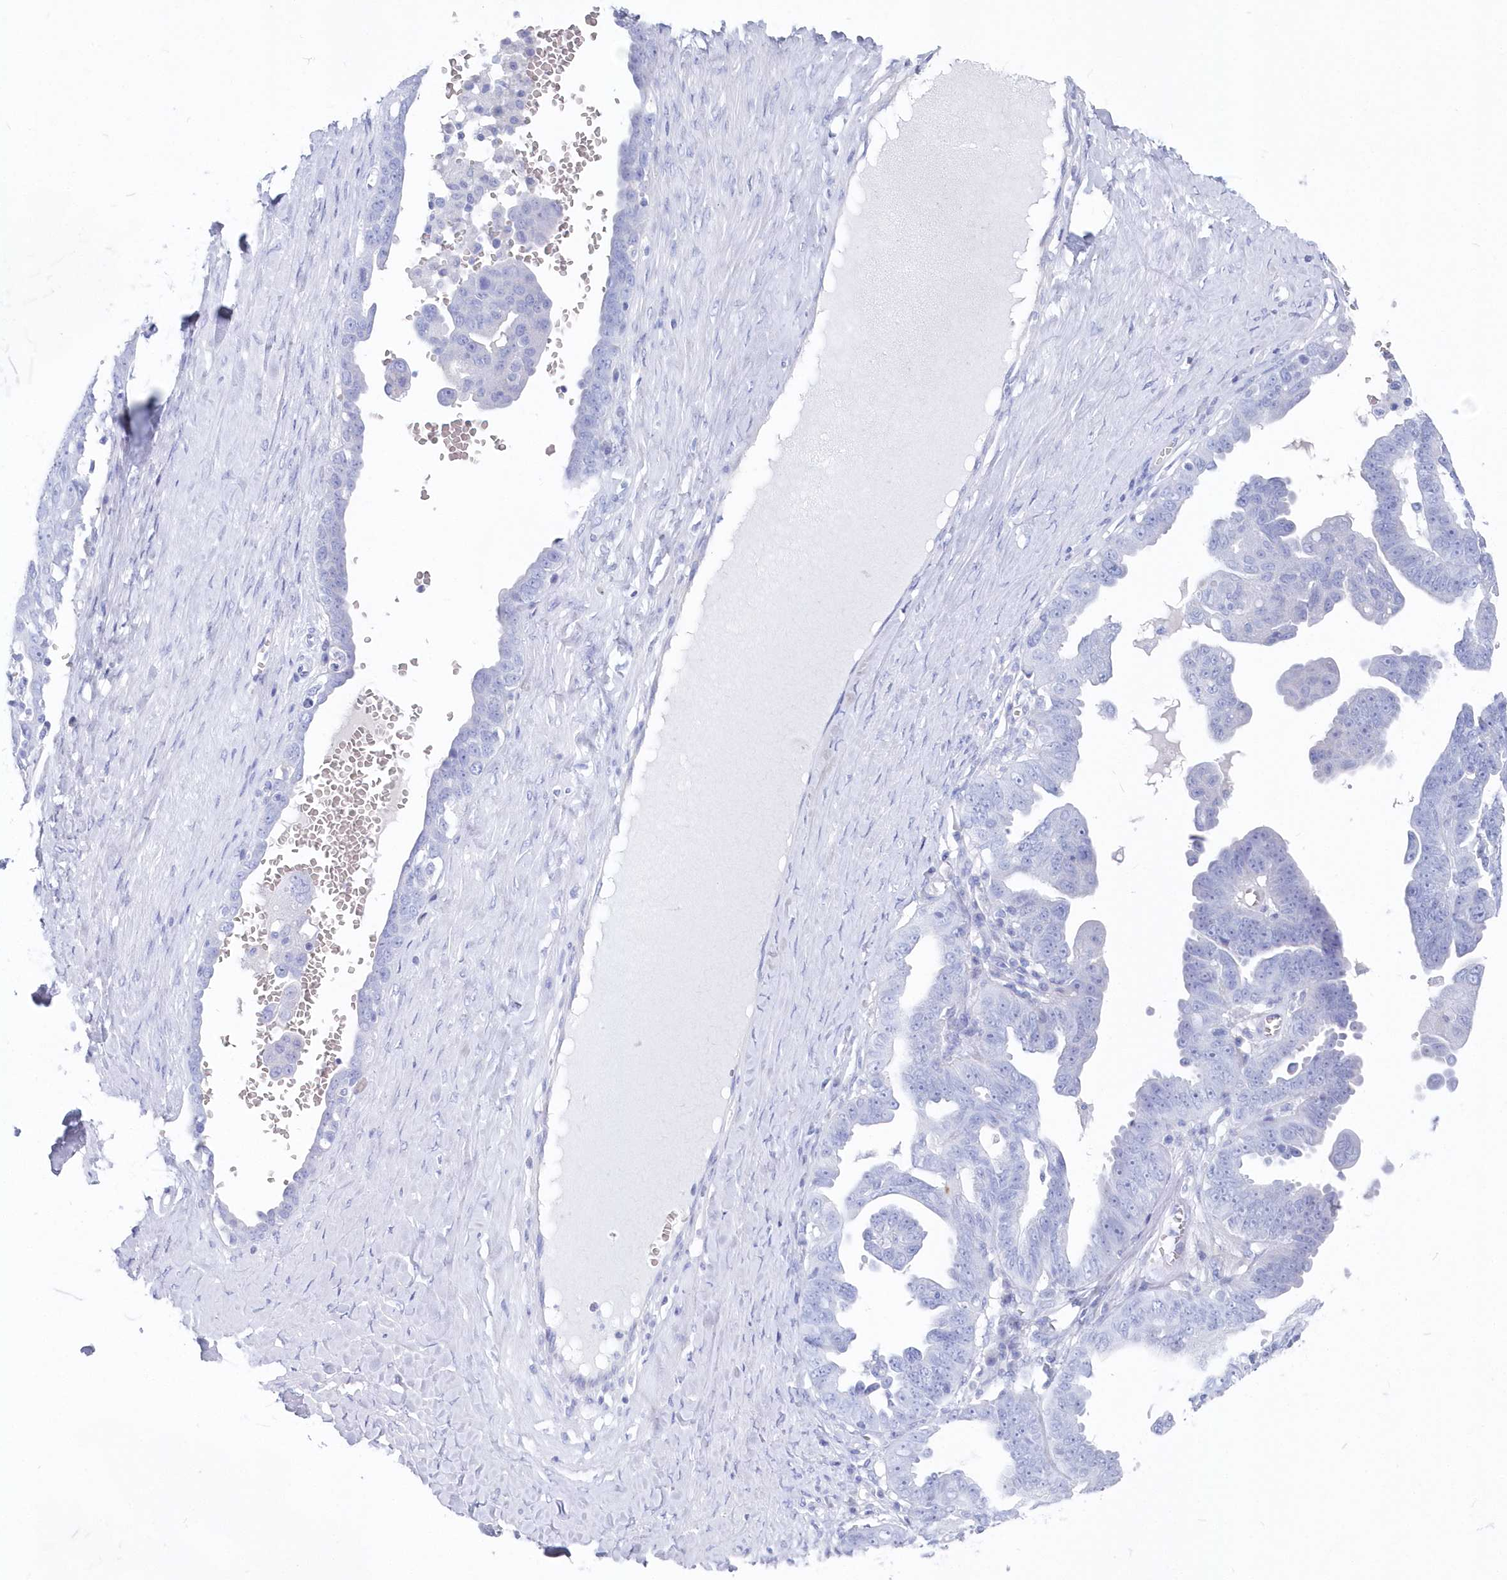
{"staining": {"intensity": "negative", "quantity": "none", "location": "none"}, "tissue": "ovarian cancer", "cell_type": "Tumor cells", "image_type": "cancer", "snomed": [{"axis": "morphology", "description": "Carcinoma, endometroid"}, {"axis": "topography", "description": "Ovary"}], "caption": "Ovarian cancer stained for a protein using immunohistochemistry demonstrates no expression tumor cells.", "gene": "CSNK1G2", "patient": {"sex": "female", "age": 62}}